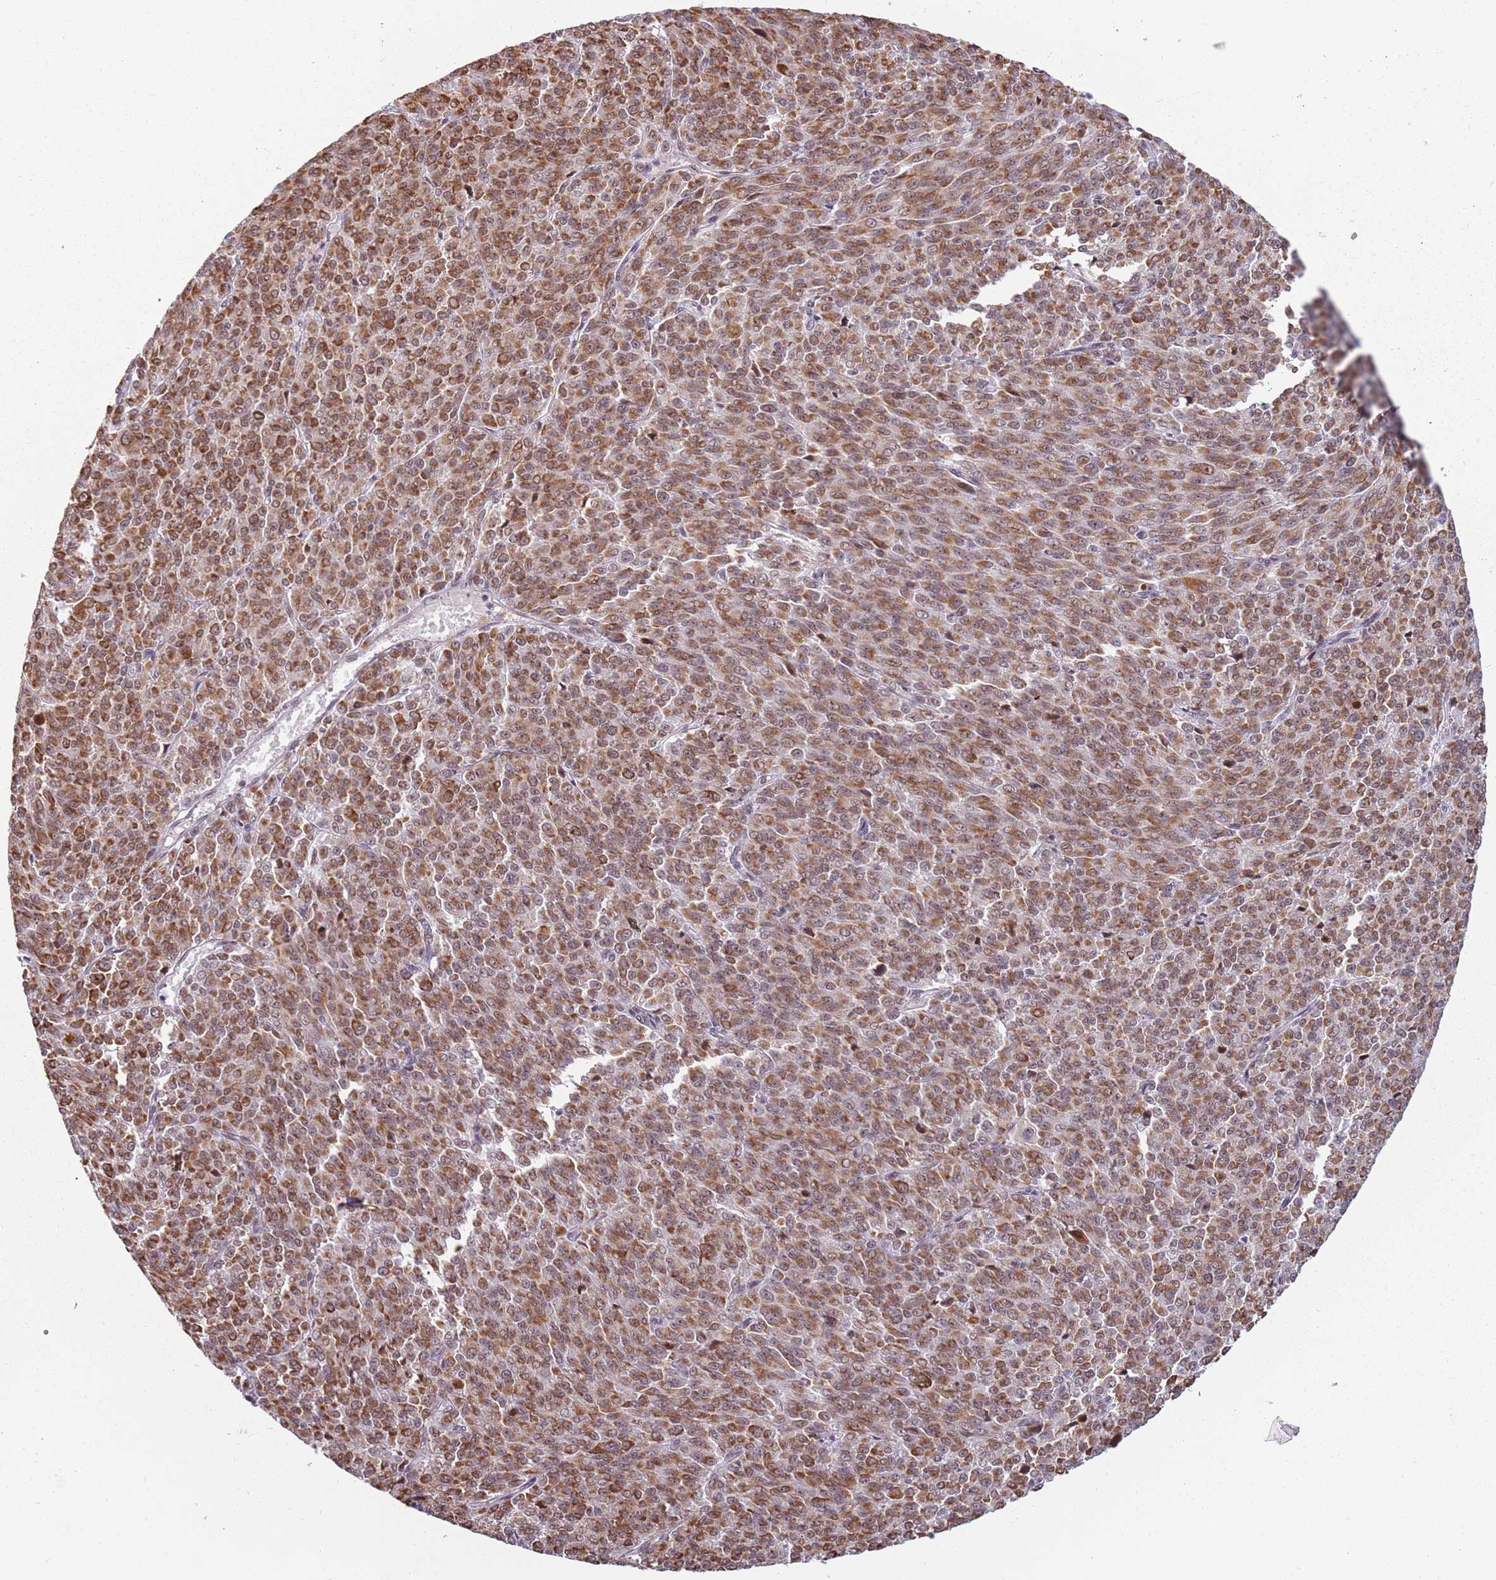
{"staining": {"intensity": "moderate", "quantity": ">75%", "location": "cytoplasmic/membranous,nuclear"}, "tissue": "melanoma", "cell_type": "Tumor cells", "image_type": "cancer", "snomed": [{"axis": "morphology", "description": "Malignant melanoma, NOS"}, {"axis": "topography", "description": "Skin"}], "caption": "There is medium levels of moderate cytoplasmic/membranous and nuclear expression in tumor cells of melanoma, as demonstrated by immunohistochemical staining (brown color).", "gene": "REXO4", "patient": {"sex": "female", "age": 52}}